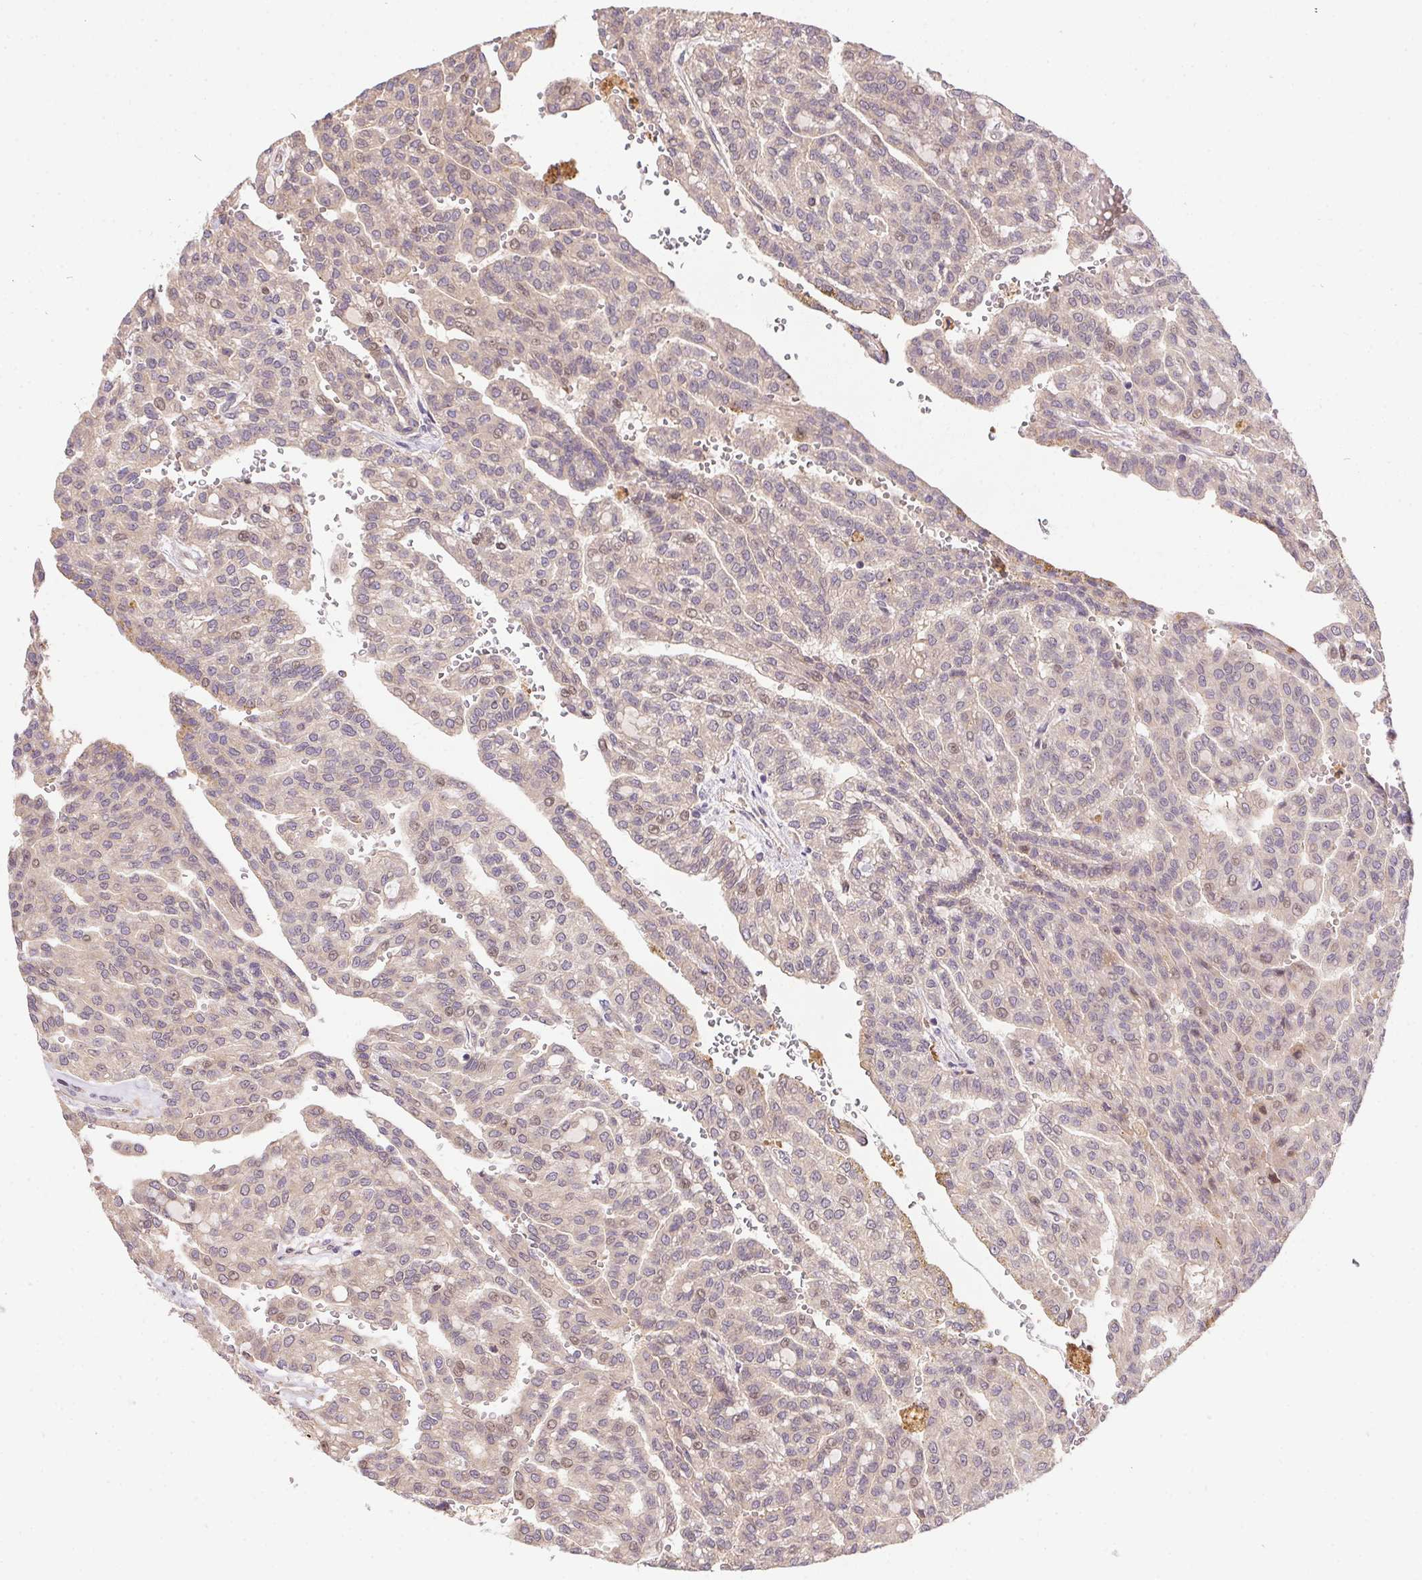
{"staining": {"intensity": "negative", "quantity": "none", "location": "none"}, "tissue": "renal cancer", "cell_type": "Tumor cells", "image_type": "cancer", "snomed": [{"axis": "morphology", "description": "Adenocarcinoma, NOS"}, {"axis": "topography", "description": "Kidney"}], "caption": "IHC of renal adenocarcinoma reveals no expression in tumor cells.", "gene": "NUDT16", "patient": {"sex": "male", "age": 63}}